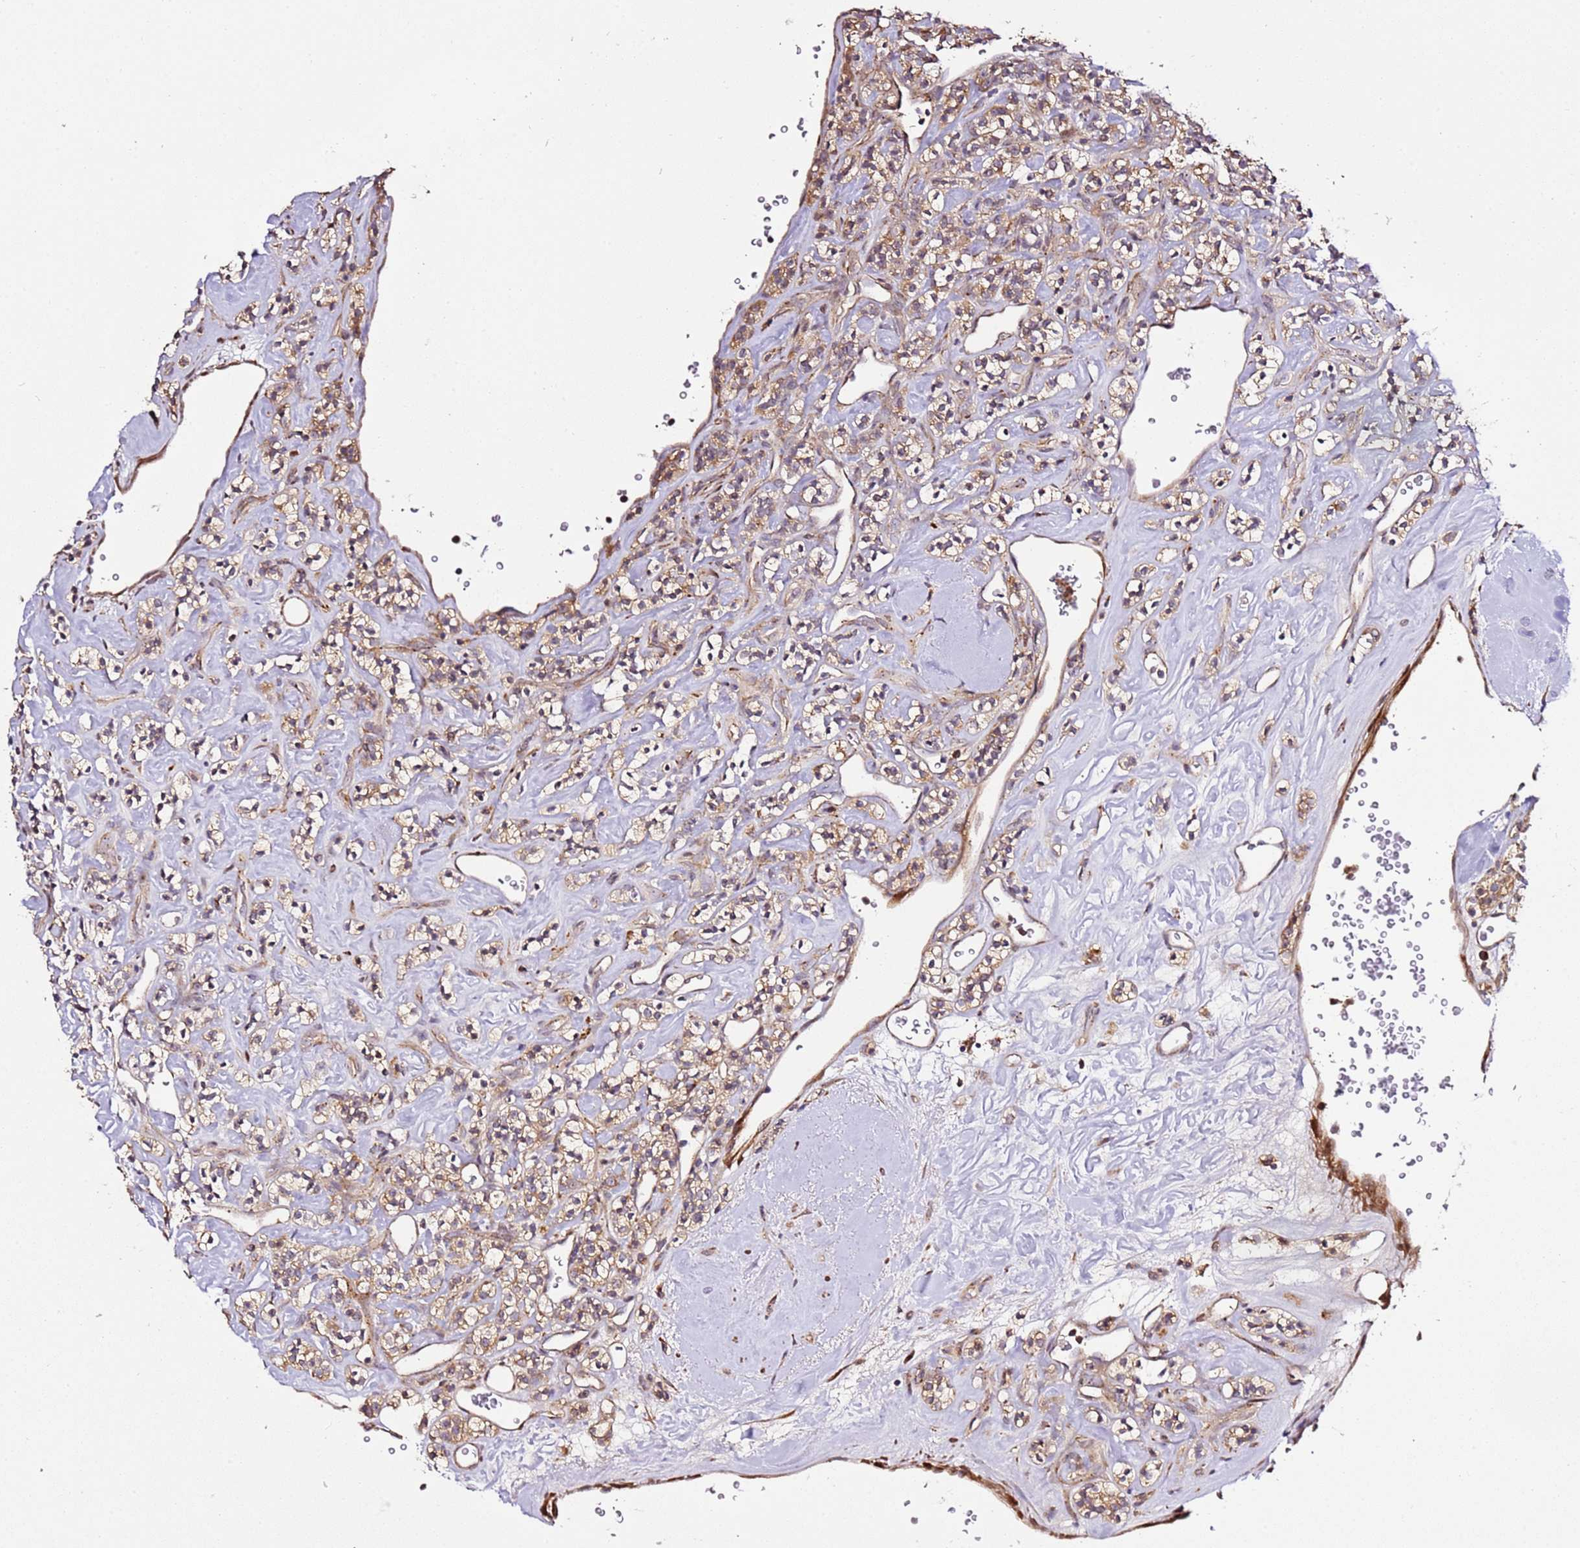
{"staining": {"intensity": "moderate", "quantity": ">75%", "location": "cytoplasmic/membranous"}, "tissue": "renal cancer", "cell_type": "Tumor cells", "image_type": "cancer", "snomed": [{"axis": "morphology", "description": "Adenocarcinoma, NOS"}, {"axis": "topography", "description": "Kidney"}], "caption": "Renal adenocarcinoma stained with immunohistochemistry reveals moderate cytoplasmic/membranous staining in approximately >75% of tumor cells.", "gene": "PVRIG", "patient": {"sex": "male", "age": 77}}